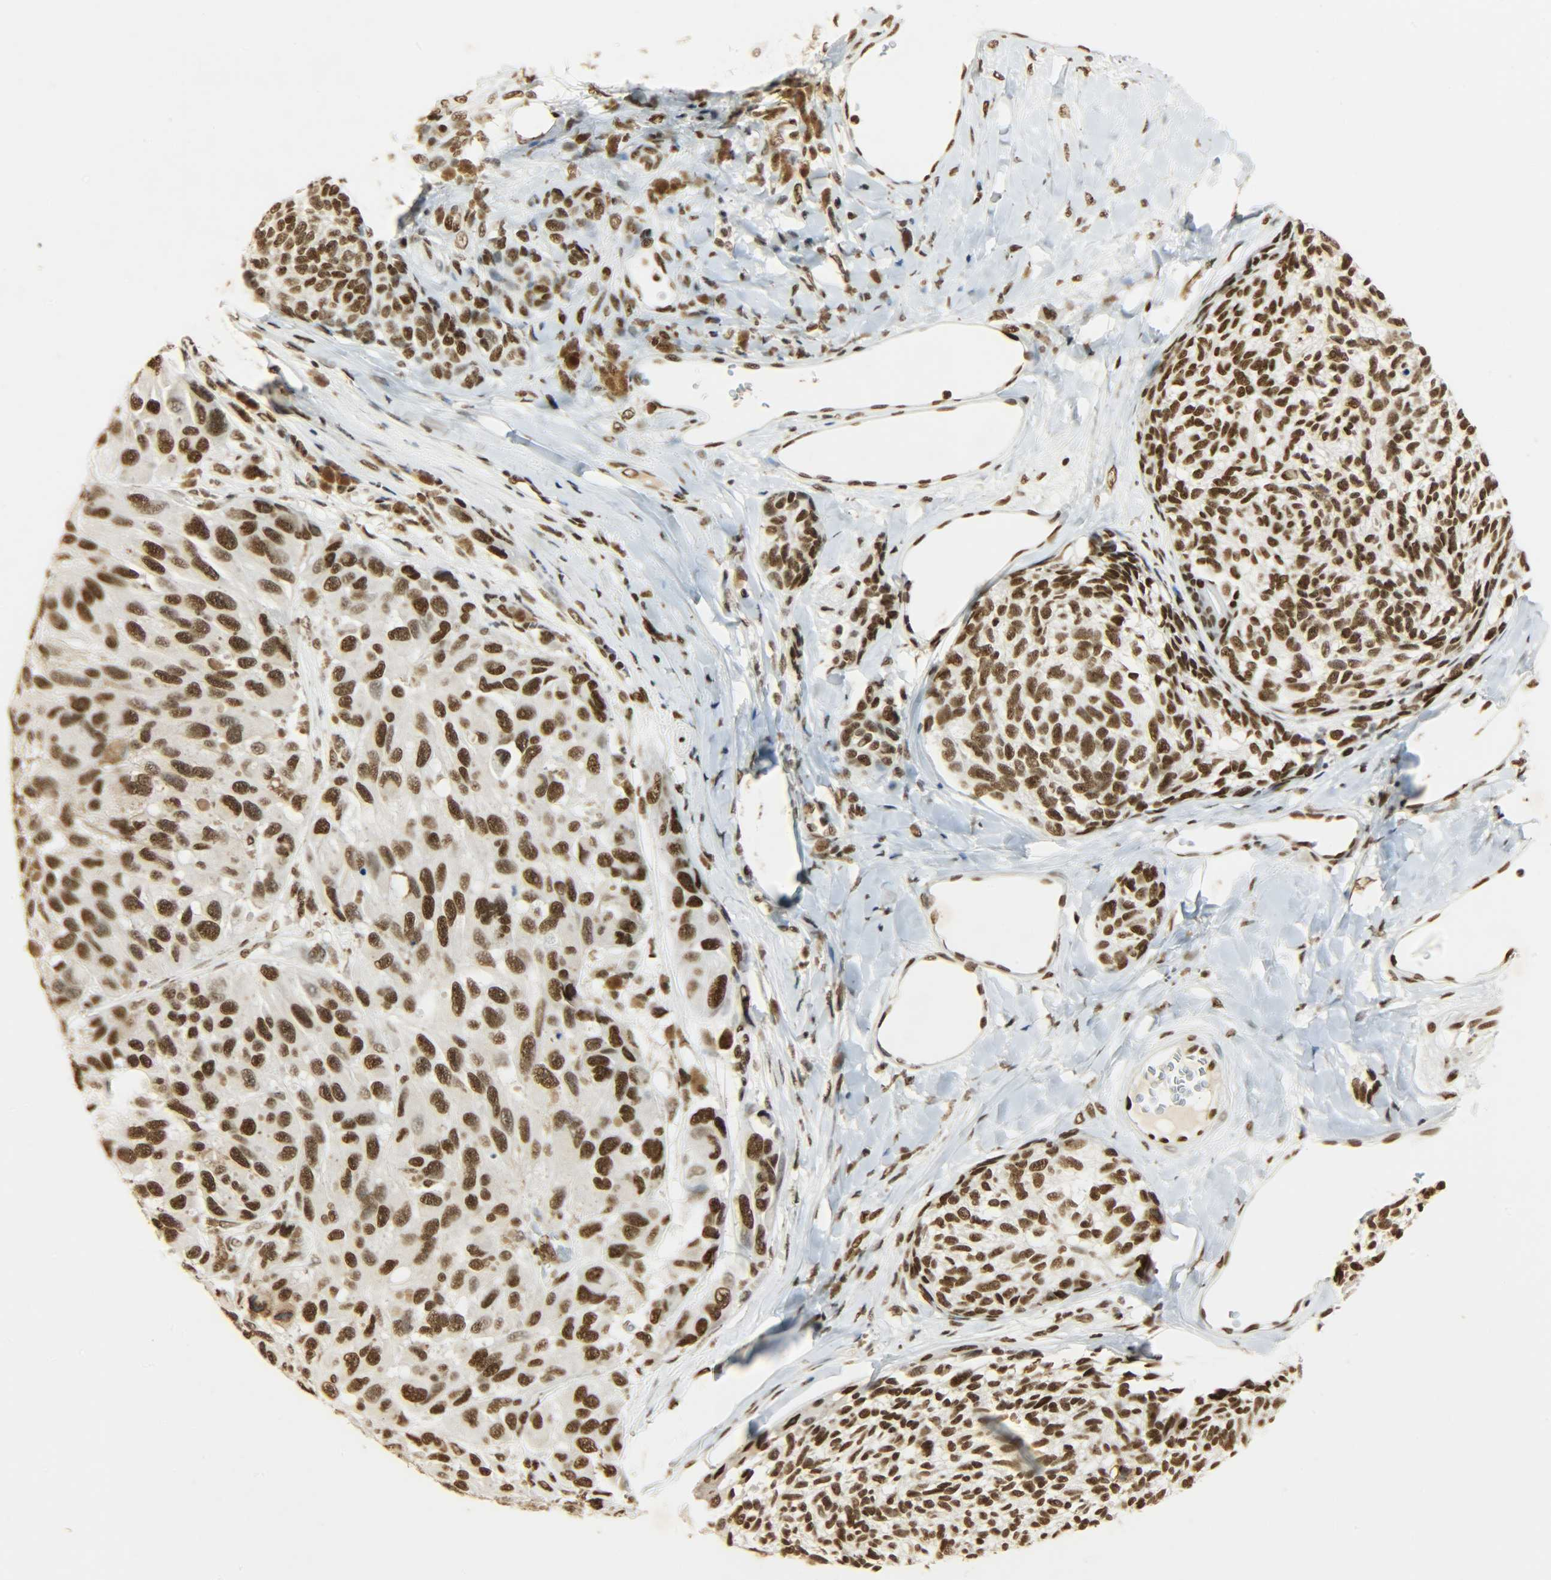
{"staining": {"intensity": "strong", "quantity": ">75%", "location": "nuclear"}, "tissue": "melanoma", "cell_type": "Tumor cells", "image_type": "cancer", "snomed": [{"axis": "morphology", "description": "Malignant melanoma, NOS"}, {"axis": "topography", "description": "Skin"}], "caption": "IHC photomicrograph of neoplastic tissue: melanoma stained using immunohistochemistry displays high levels of strong protein expression localized specifically in the nuclear of tumor cells, appearing as a nuclear brown color.", "gene": "KHDRBS1", "patient": {"sex": "female", "age": 73}}